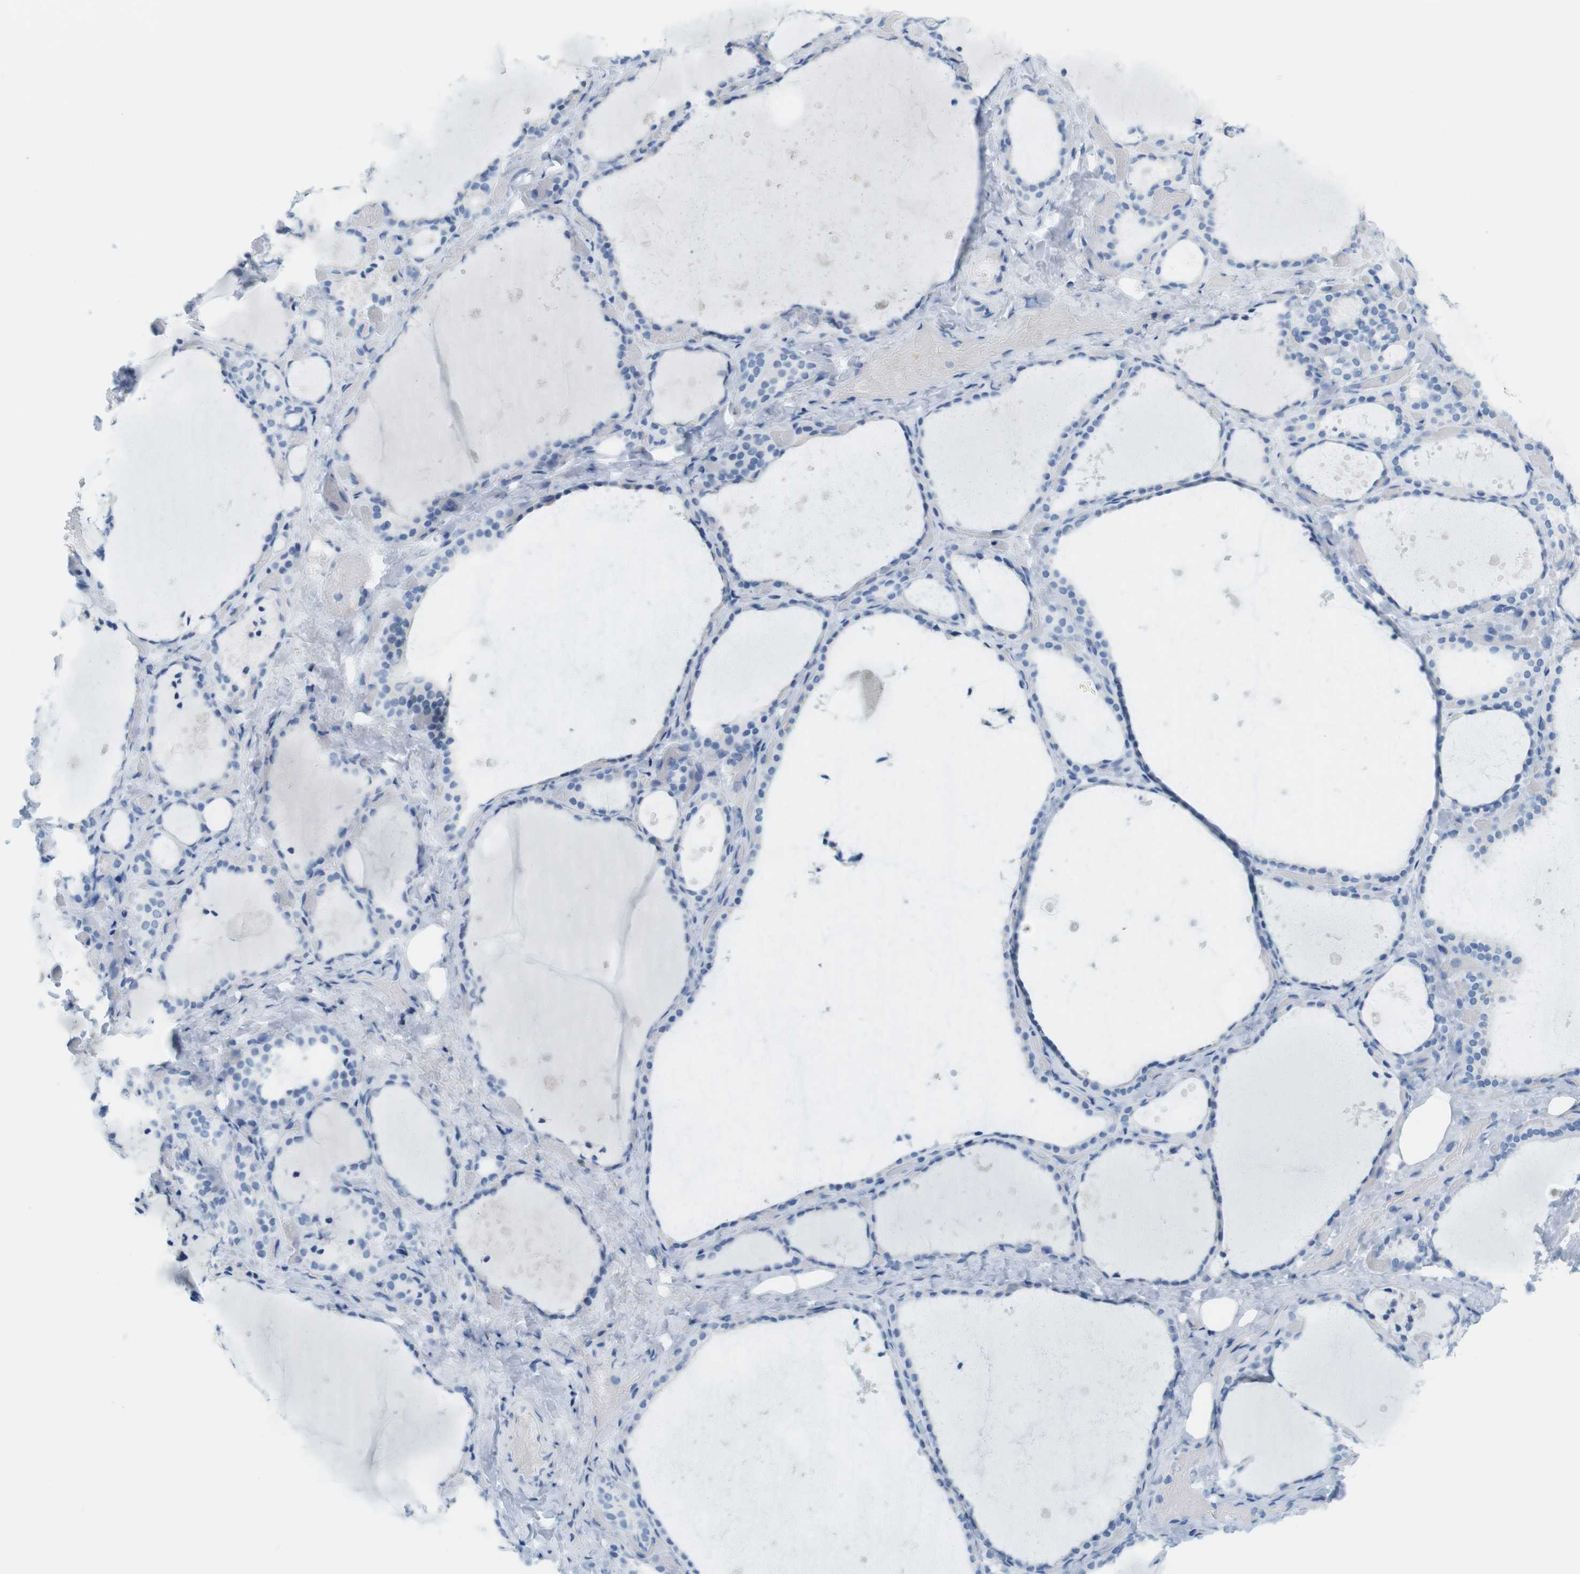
{"staining": {"intensity": "negative", "quantity": "none", "location": "none"}, "tissue": "thyroid gland", "cell_type": "Glandular cells", "image_type": "normal", "snomed": [{"axis": "morphology", "description": "Normal tissue, NOS"}, {"axis": "topography", "description": "Thyroid gland"}], "caption": "An IHC histopathology image of unremarkable thyroid gland is shown. There is no staining in glandular cells of thyroid gland.", "gene": "TNNT2", "patient": {"sex": "female", "age": 44}}